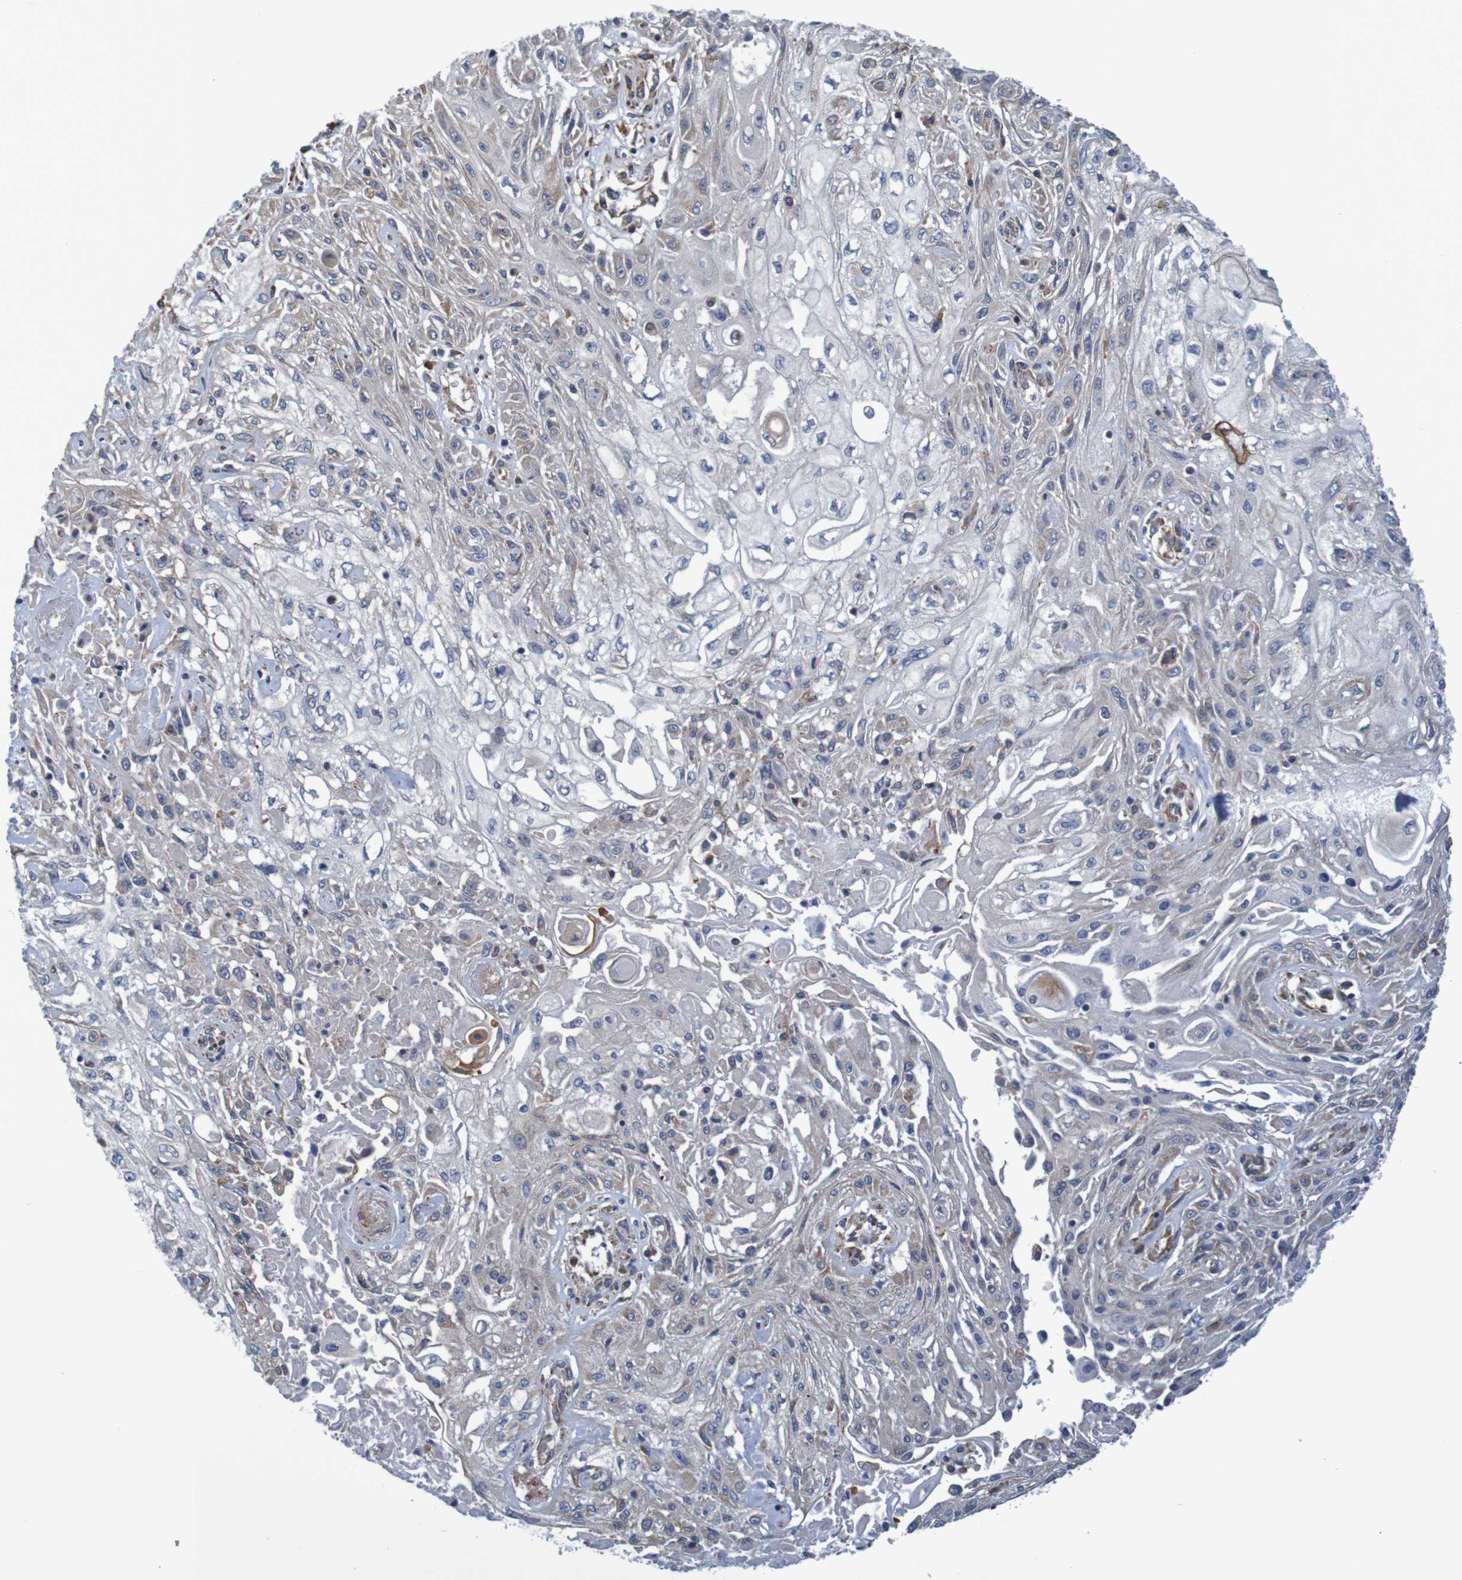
{"staining": {"intensity": "weak", "quantity": "25%-75%", "location": "cytoplasmic/membranous"}, "tissue": "skin cancer", "cell_type": "Tumor cells", "image_type": "cancer", "snomed": [{"axis": "morphology", "description": "Squamous cell carcinoma, NOS"}, {"axis": "topography", "description": "Skin"}], "caption": "Immunohistochemical staining of human skin cancer displays low levels of weak cytoplasmic/membranous expression in approximately 25%-75% of tumor cells. The staining was performed using DAB to visualize the protein expression in brown, while the nuclei were stained in blue with hematoxylin (Magnification: 20x).", "gene": "CLDN18", "patient": {"sex": "male", "age": 75}}